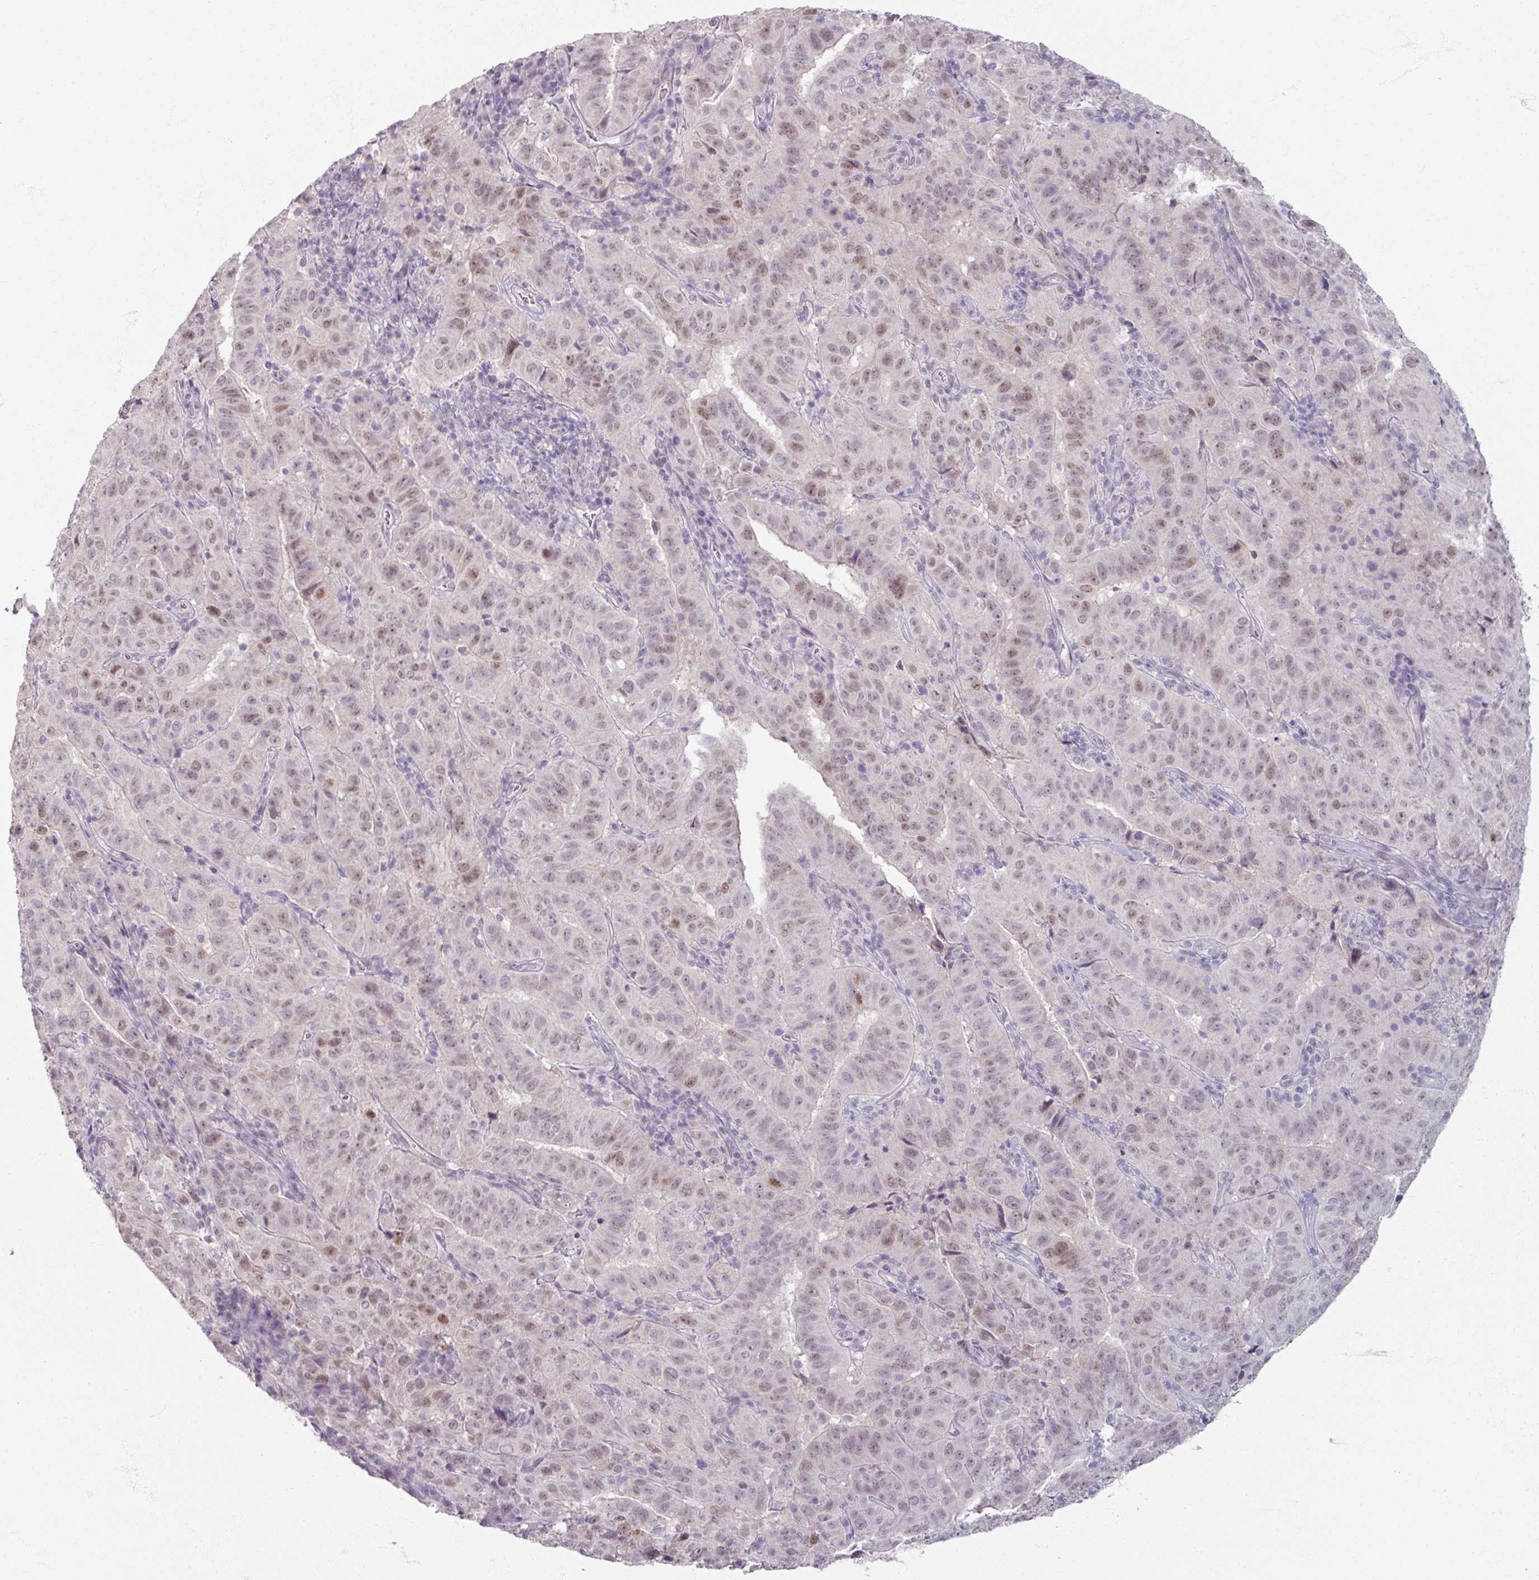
{"staining": {"intensity": "weak", "quantity": "<25%", "location": "nuclear"}, "tissue": "pancreatic cancer", "cell_type": "Tumor cells", "image_type": "cancer", "snomed": [{"axis": "morphology", "description": "Adenocarcinoma, NOS"}, {"axis": "topography", "description": "Pancreas"}], "caption": "There is no significant expression in tumor cells of pancreatic cancer.", "gene": "SOX11", "patient": {"sex": "male", "age": 63}}